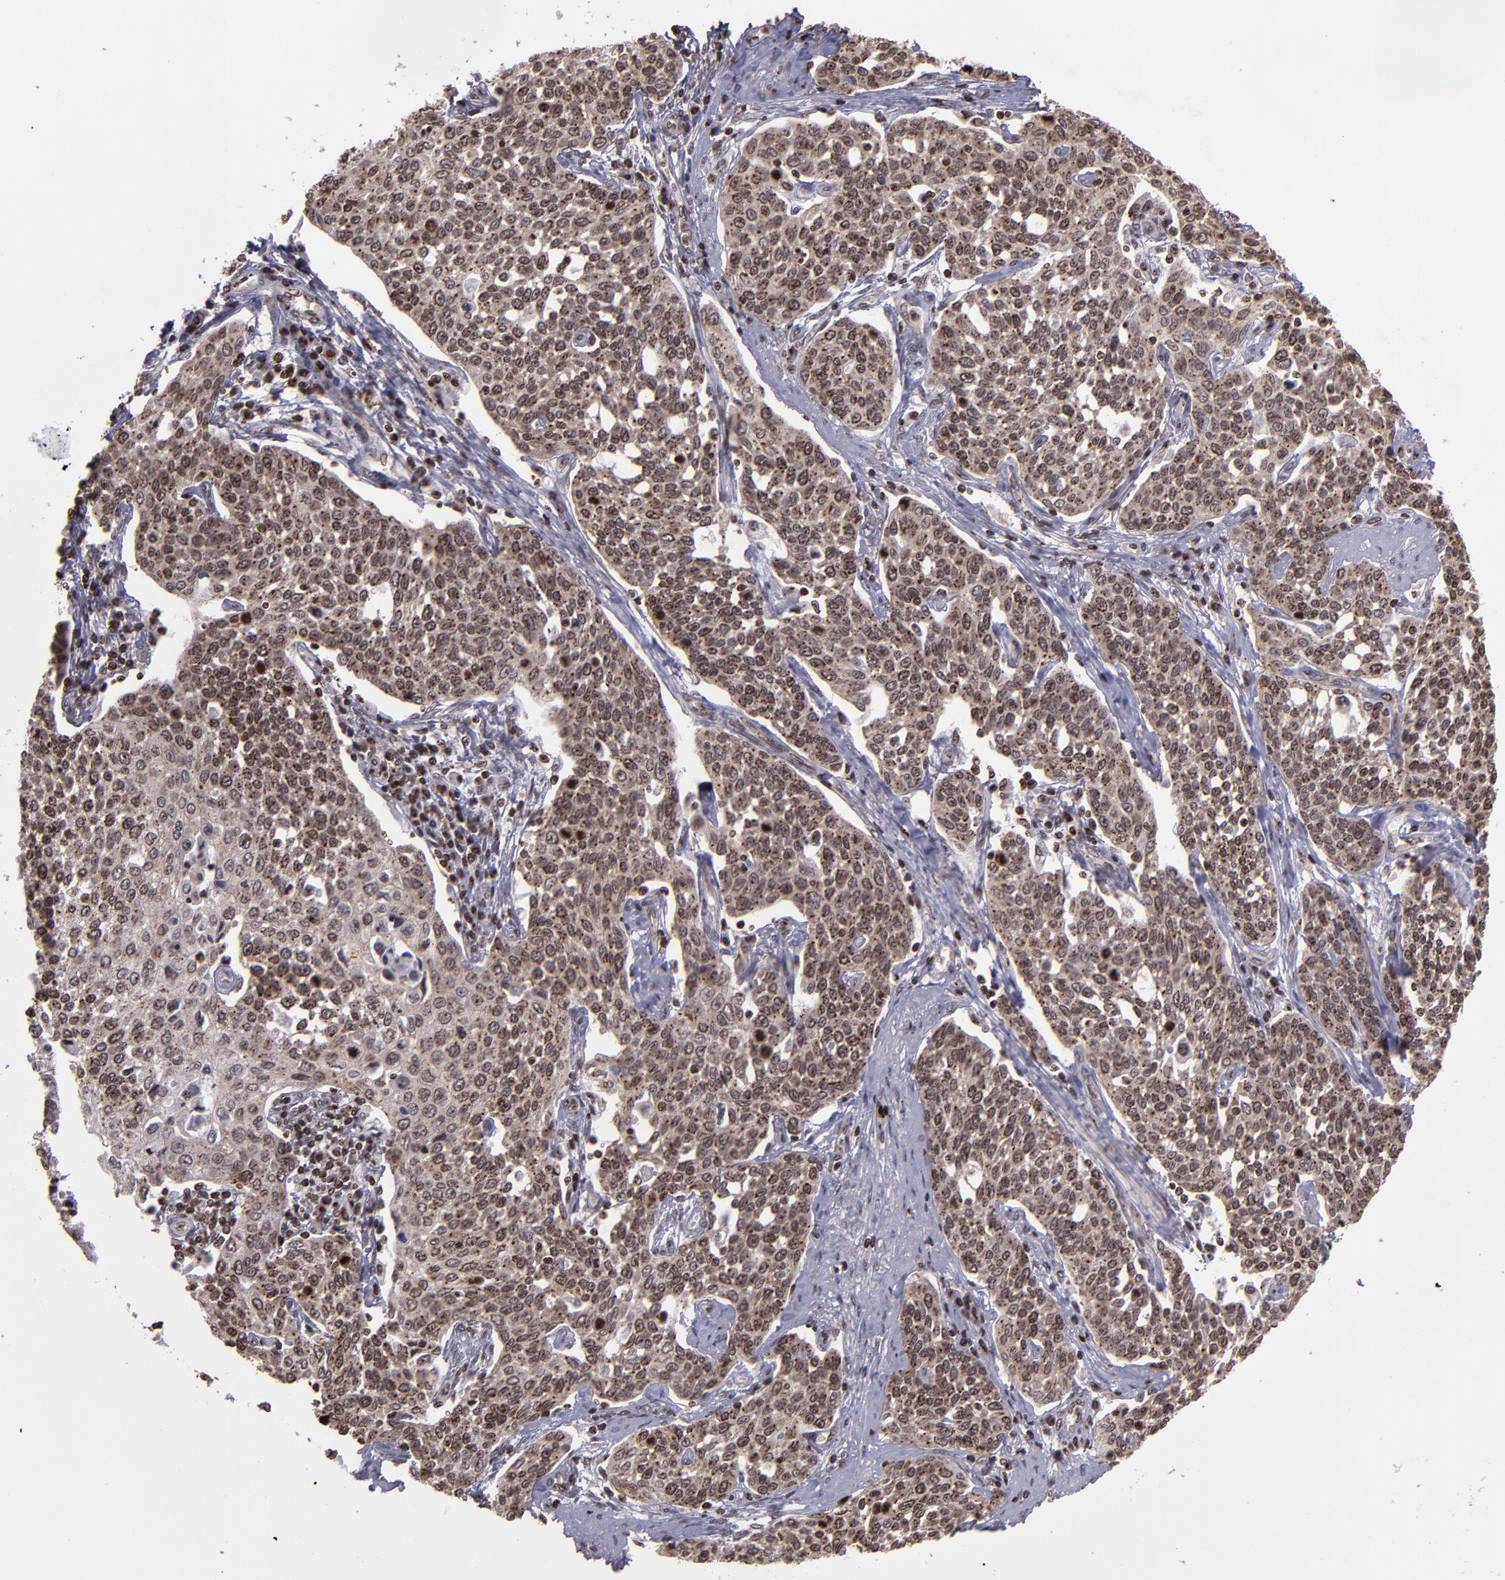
{"staining": {"intensity": "strong", "quantity": ">75%", "location": "cytoplasmic/membranous,nuclear"}, "tissue": "cervical cancer", "cell_type": "Tumor cells", "image_type": "cancer", "snomed": [{"axis": "morphology", "description": "Squamous cell carcinoma, NOS"}, {"axis": "topography", "description": "Cervix"}], "caption": "Immunohistochemical staining of cervical cancer exhibits strong cytoplasmic/membranous and nuclear protein positivity in approximately >75% of tumor cells. (DAB (3,3'-diaminobenzidine) IHC with brightfield microscopy, high magnification).", "gene": "CSDC2", "patient": {"sex": "female", "age": 34}}